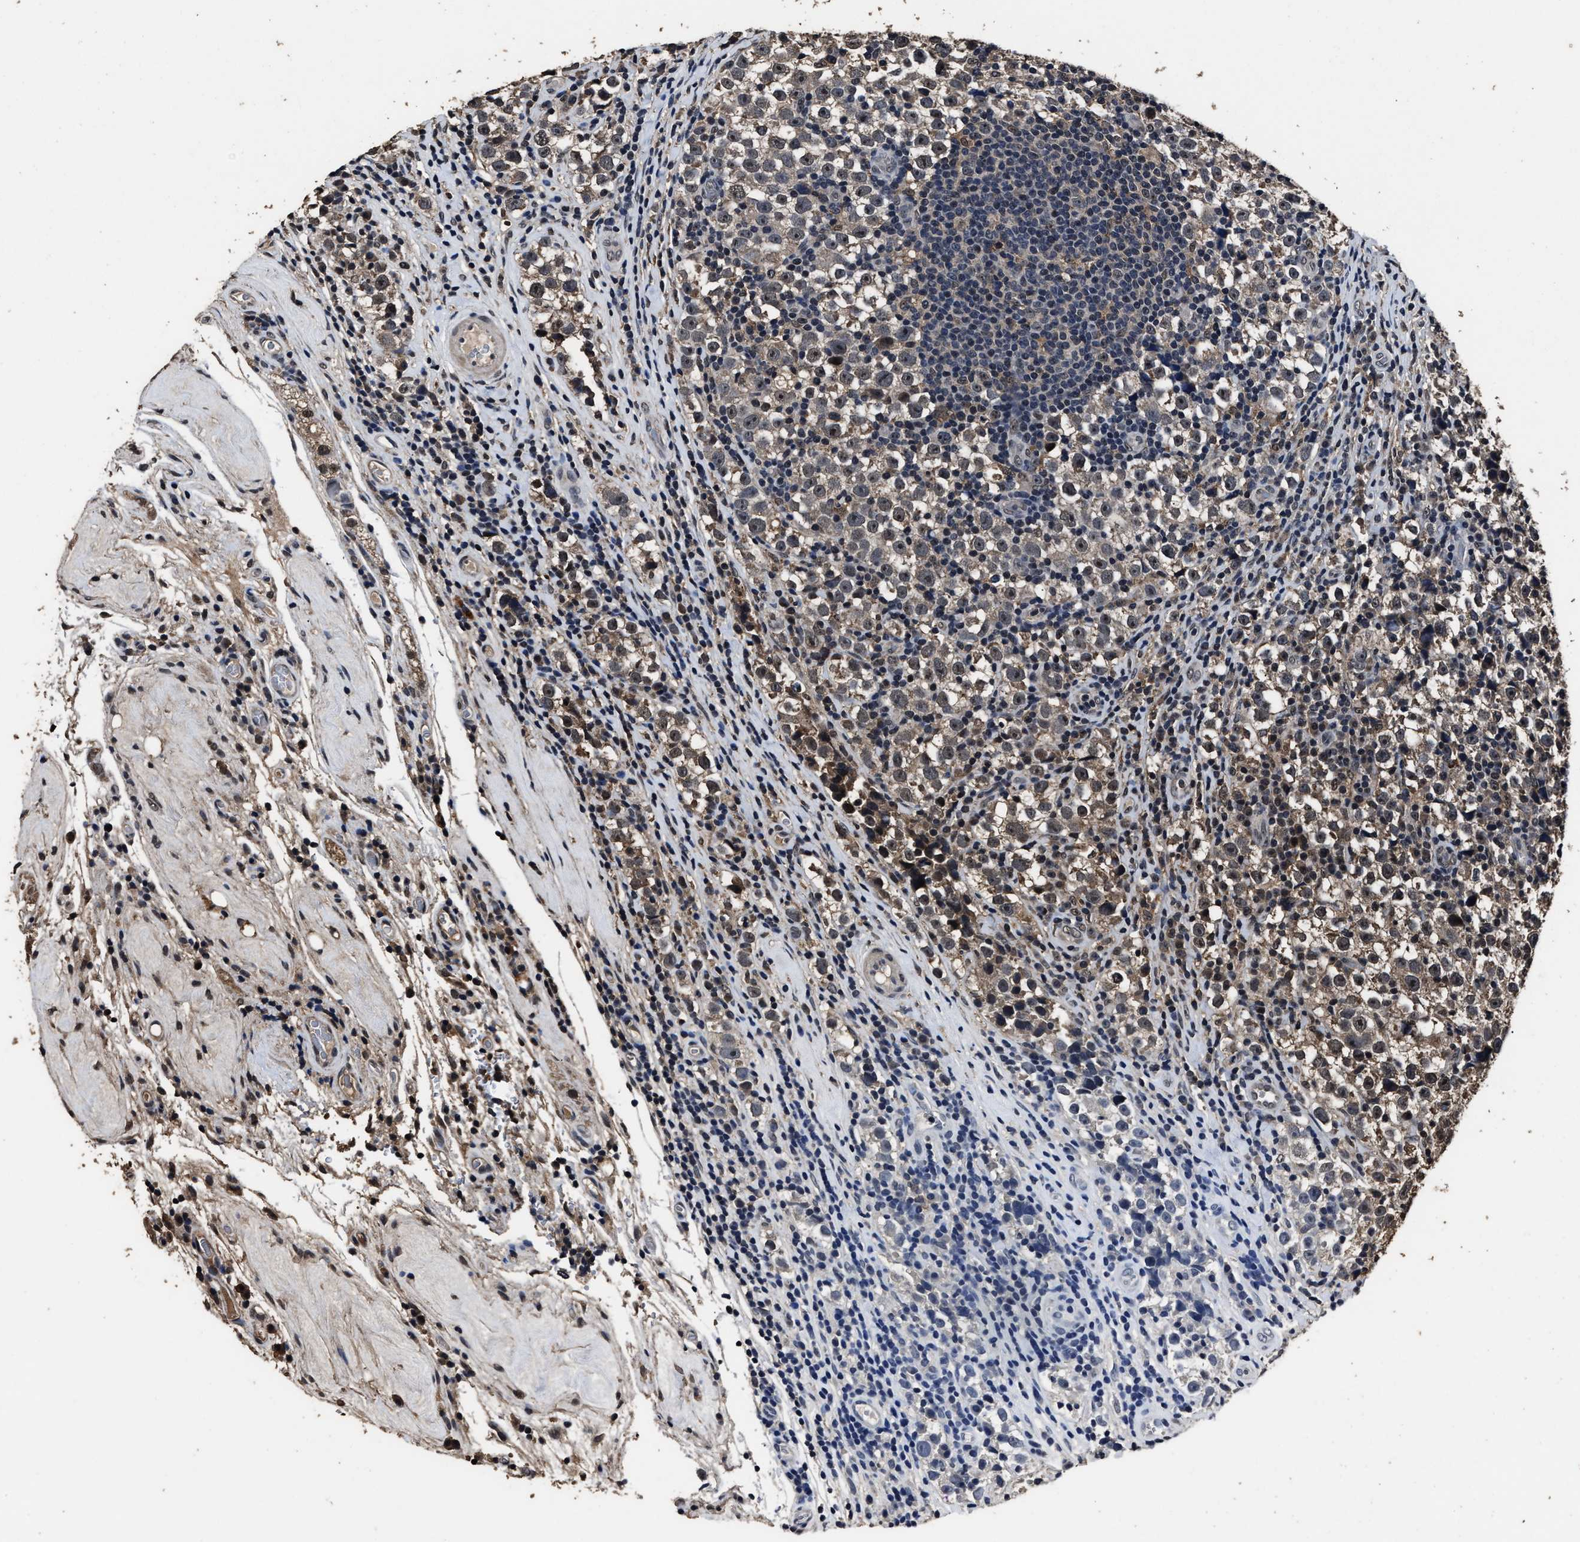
{"staining": {"intensity": "moderate", "quantity": "25%-75%", "location": "cytoplasmic/membranous,nuclear"}, "tissue": "testis cancer", "cell_type": "Tumor cells", "image_type": "cancer", "snomed": [{"axis": "morphology", "description": "Normal tissue, NOS"}, {"axis": "morphology", "description": "Seminoma, NOS"}, {"axis": "topography", "description": "Testis"}], "caption": "Immunohistochemistry photomicrograph of neoplastic tissue: human testis seminoma stained using IHC shows medium levels of moderate protein expression localized specifically in the cytoplasmic/membranous and nuclear of tumor cells, appearing as a cytoplasmic/membranous and nuclear brown color.", "gene": "RSBN1L", "patient": {"sex": "male", "age": 43}}